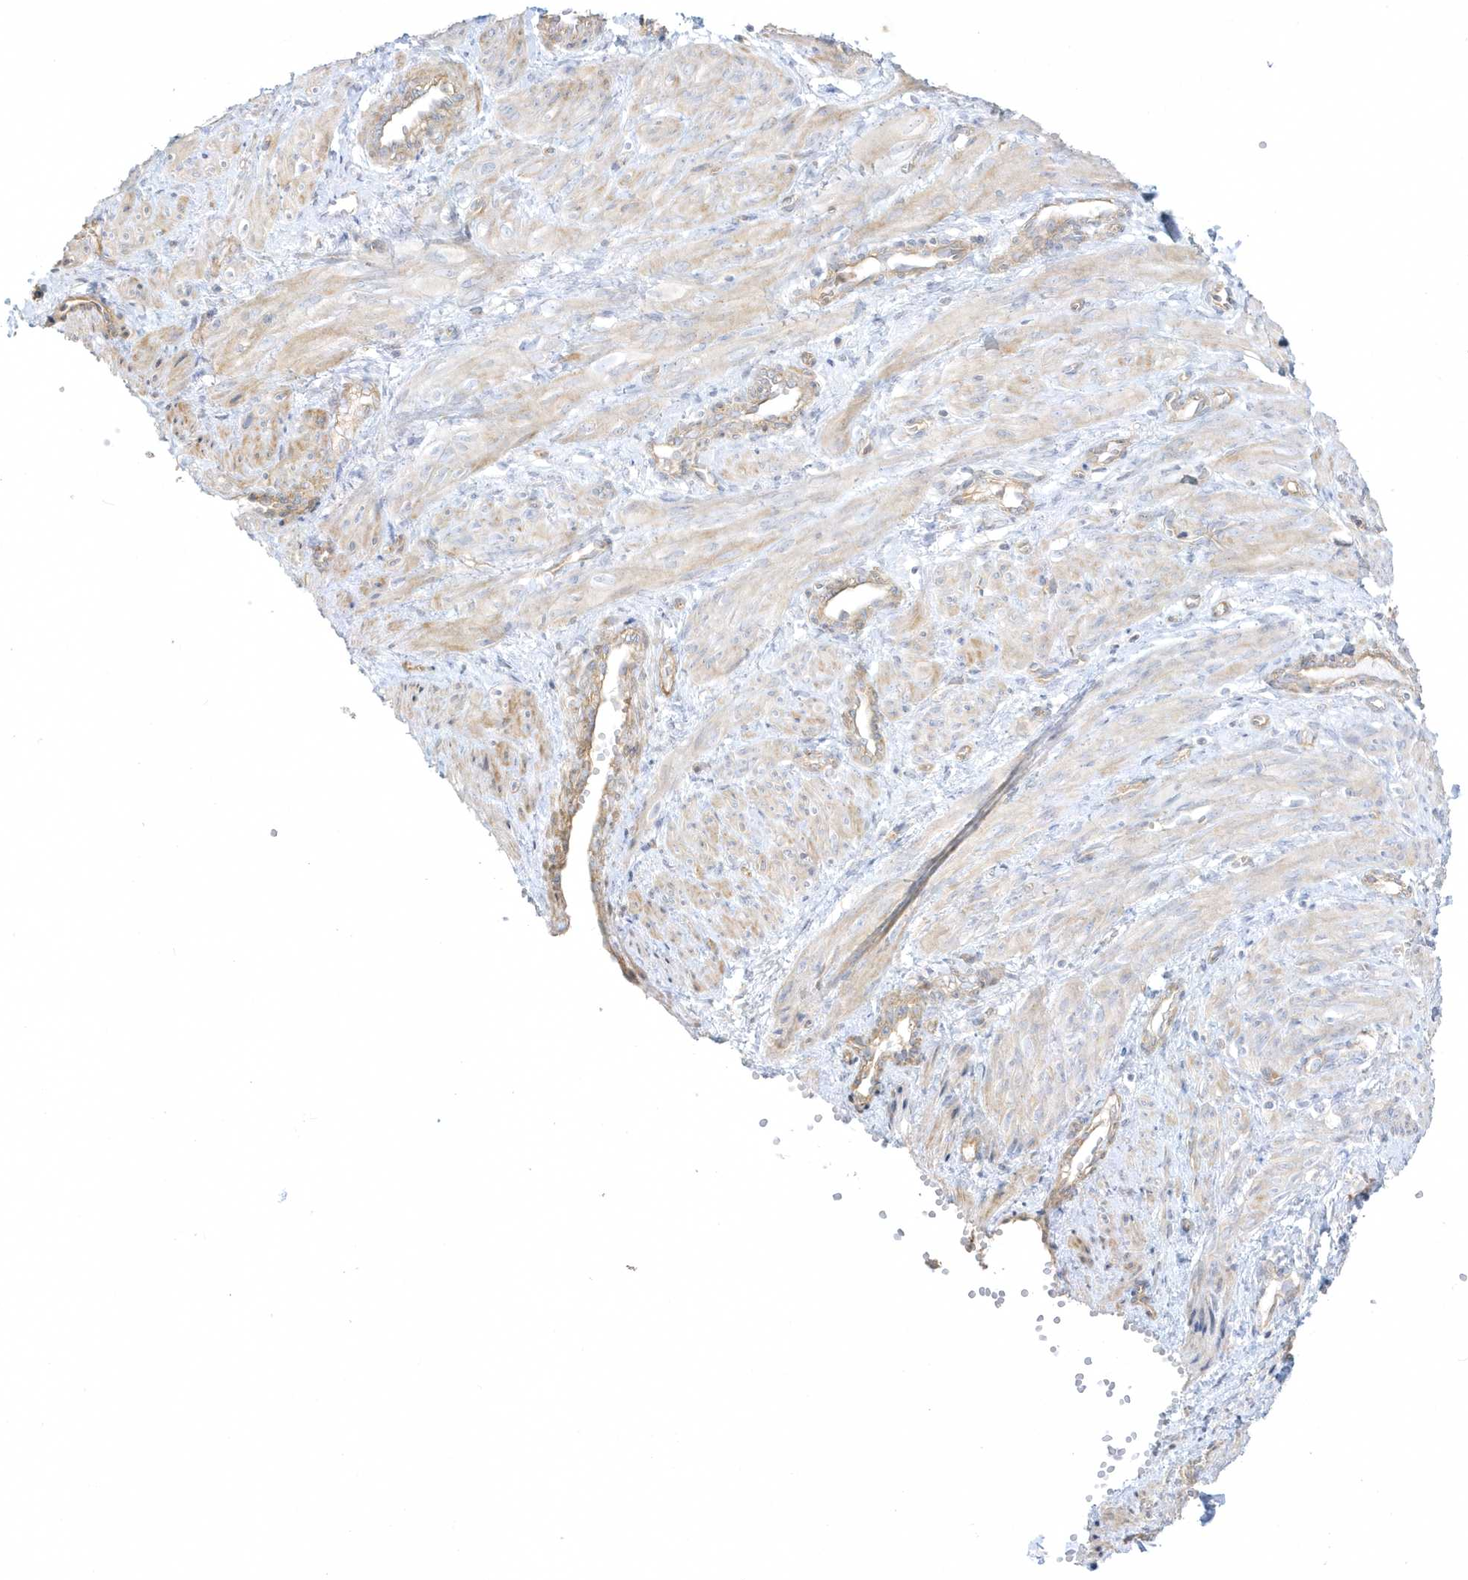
{"staining": {"intensity": "weak", "quantity": "25%-75%", "location": "cytoplasmic/membranous"}, "tissue": "smooth muscle", "cell_type": "Smooth muscle cells", "image_type": "normal", "snomed": [{"axis": "morphology", "description": "Normal tissue, NOS"}, {"axis": "topography", "description": "Endometrium"}], "caption": "Approximately 25%-75% of smooth muscle cells in unremarkable human smooth muscle demonstrate weak cytoplasmic/membranous protein staining as visualized by brown immunohistochemical staining.", "gene": "ARHGEF9", "patient": {"sex": "female", "age": 33}}